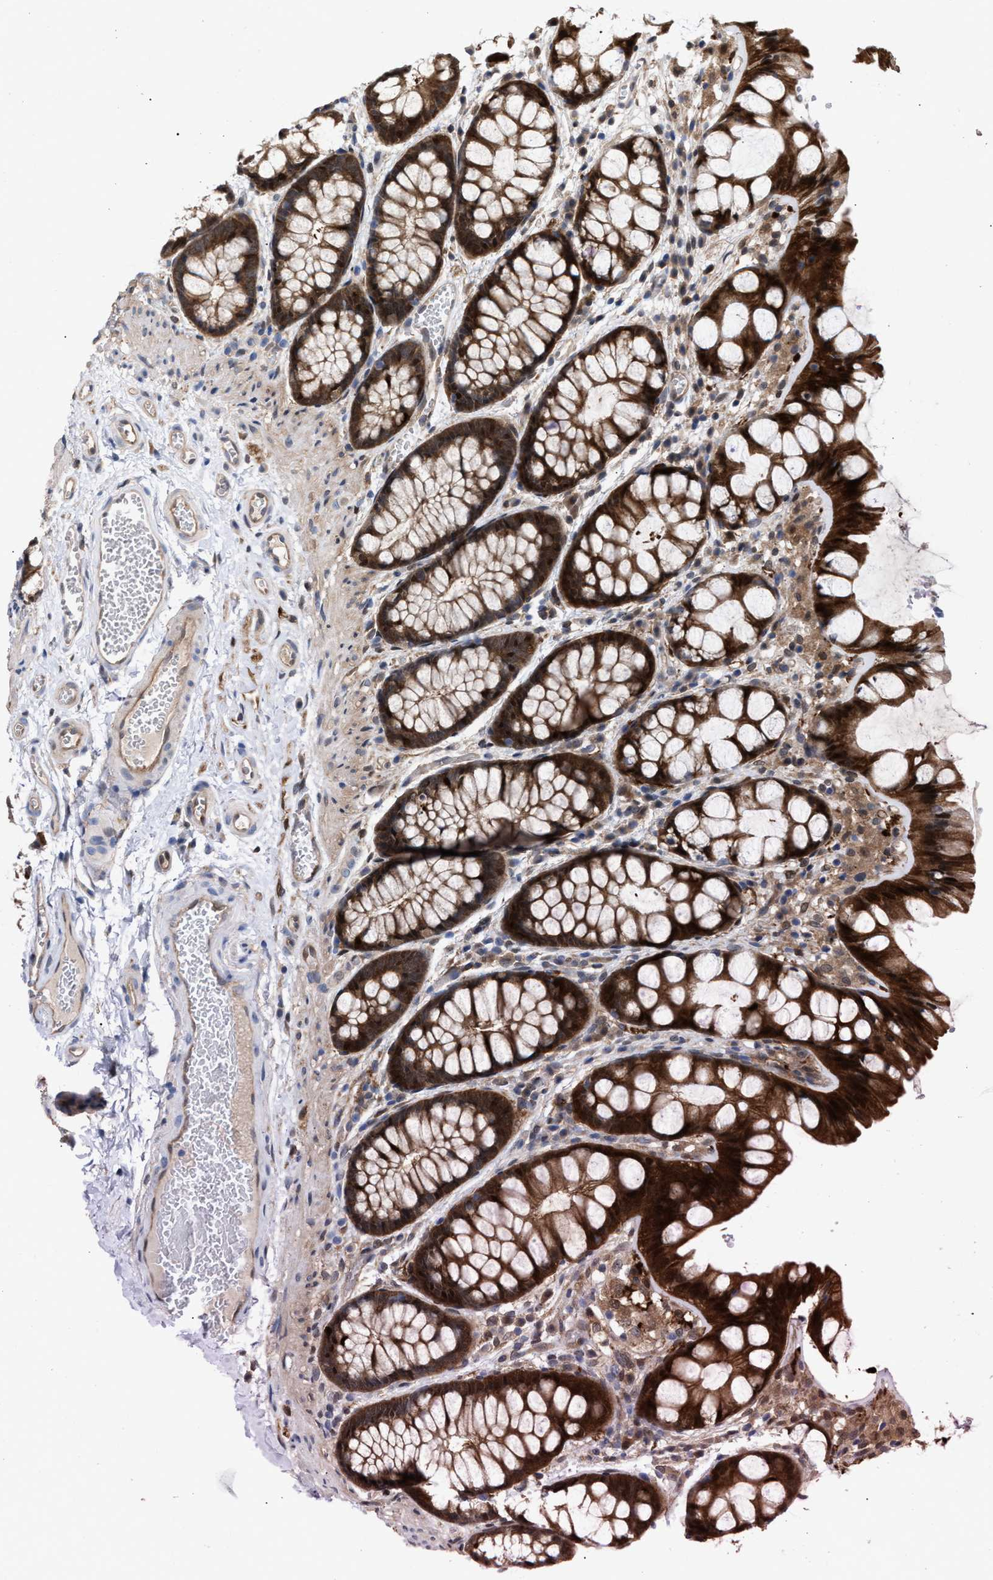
{"staining": {"intensity": "moderate", "quantity": ">75%", "location": "cytoplasmic/membranous,nuclear"}, "tissue": "colon", "cell_type": "Endothelial cells", "image_type": "normal", "snomed": [{"axis": "morphology", "description": "Normal tissue, NOS"}, {"axis": "topography", "description": "Colon"}], "caption": "Immunohistochemical staining of normal colon demonstrates medium levels of moderate cytoplasmic/membranous,nuclear staining in approximately >75% of endothelial cells.", "gene": "TP53I3", "patient": {"sex": "male", "age": 47}}